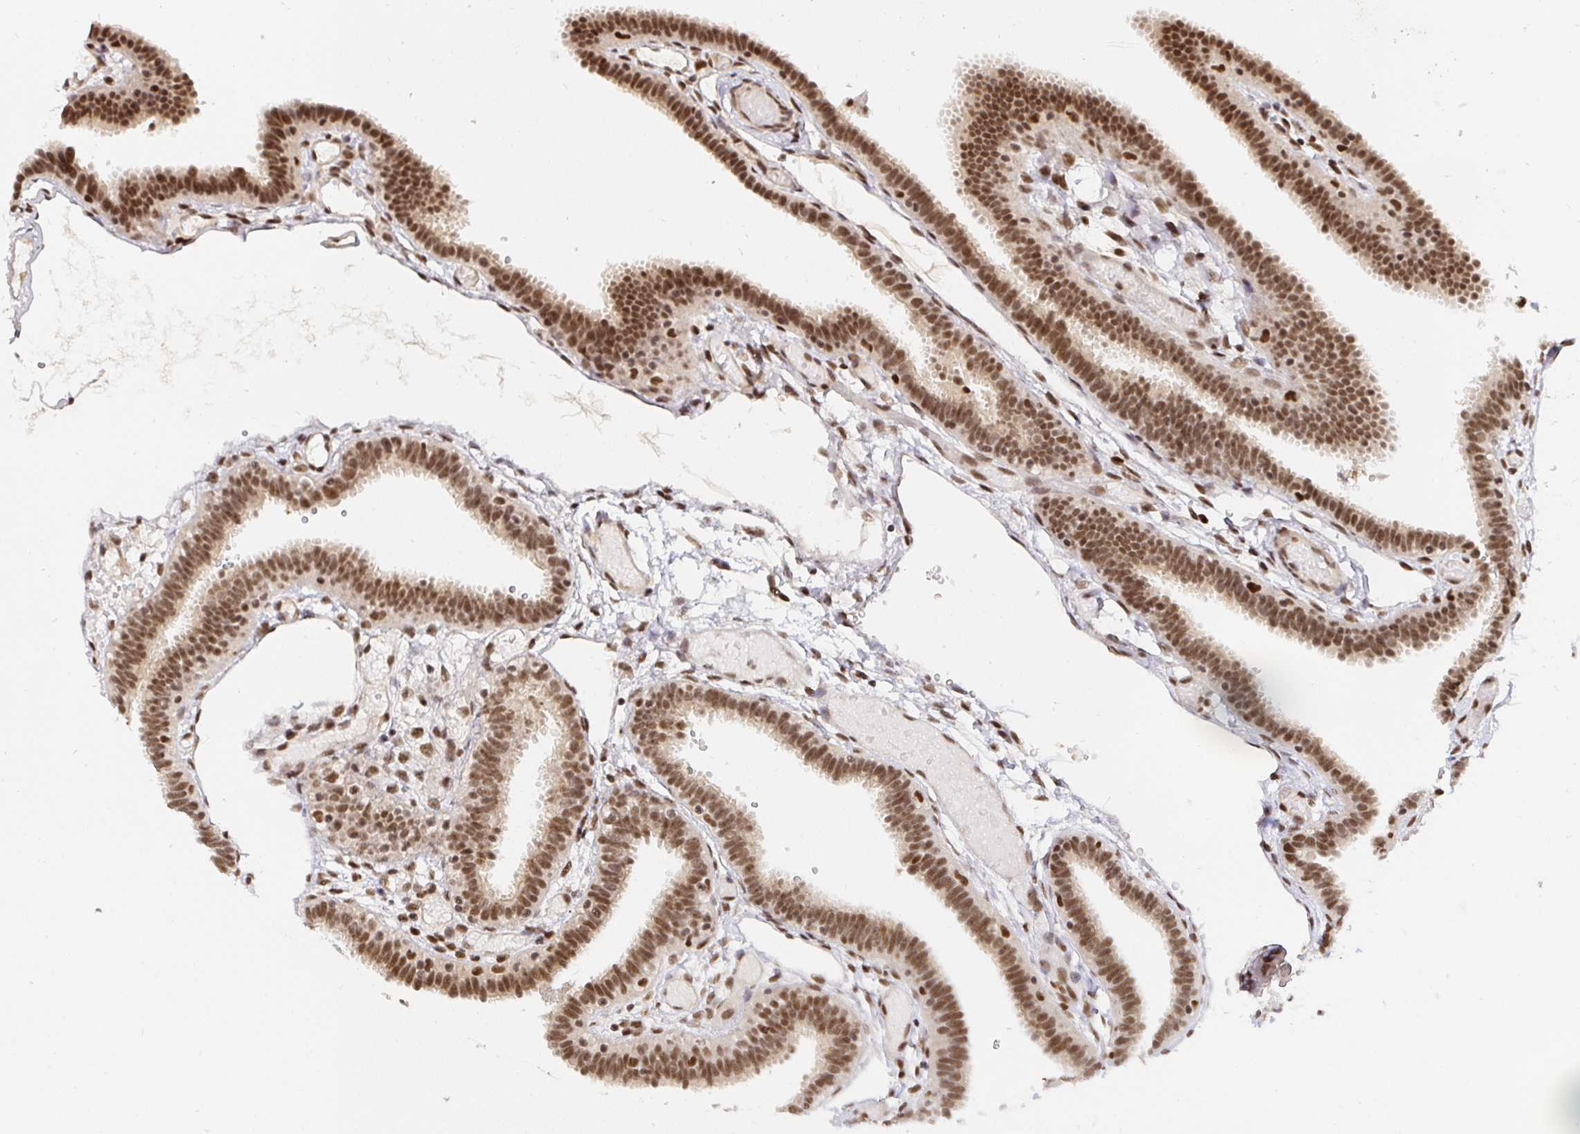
{"staining": {"intensity": "strong", "quantity": ">75%", "location": "nuclear"}, "tissue": "fallopian tube", "cell_type": "Glandular cells", "image_type": "normal", "snomed": [{"axis": "morphology", "description": "Normal tissue, NOS"}, {"axis": "topography", "description": "Fallopian tube"}], "caption": "A high amount of strong nuclear staining is appreciated in approximately >75% of glandular cells in normal fallopian tube. (Stains: DAB (3,3'-diaminobenzidine) in brown, nuclei in blue, Microscopy: brightfield microscopy at high magnification).", "gene": "USF1", "patient": {"sex": "female", "age": 37}}